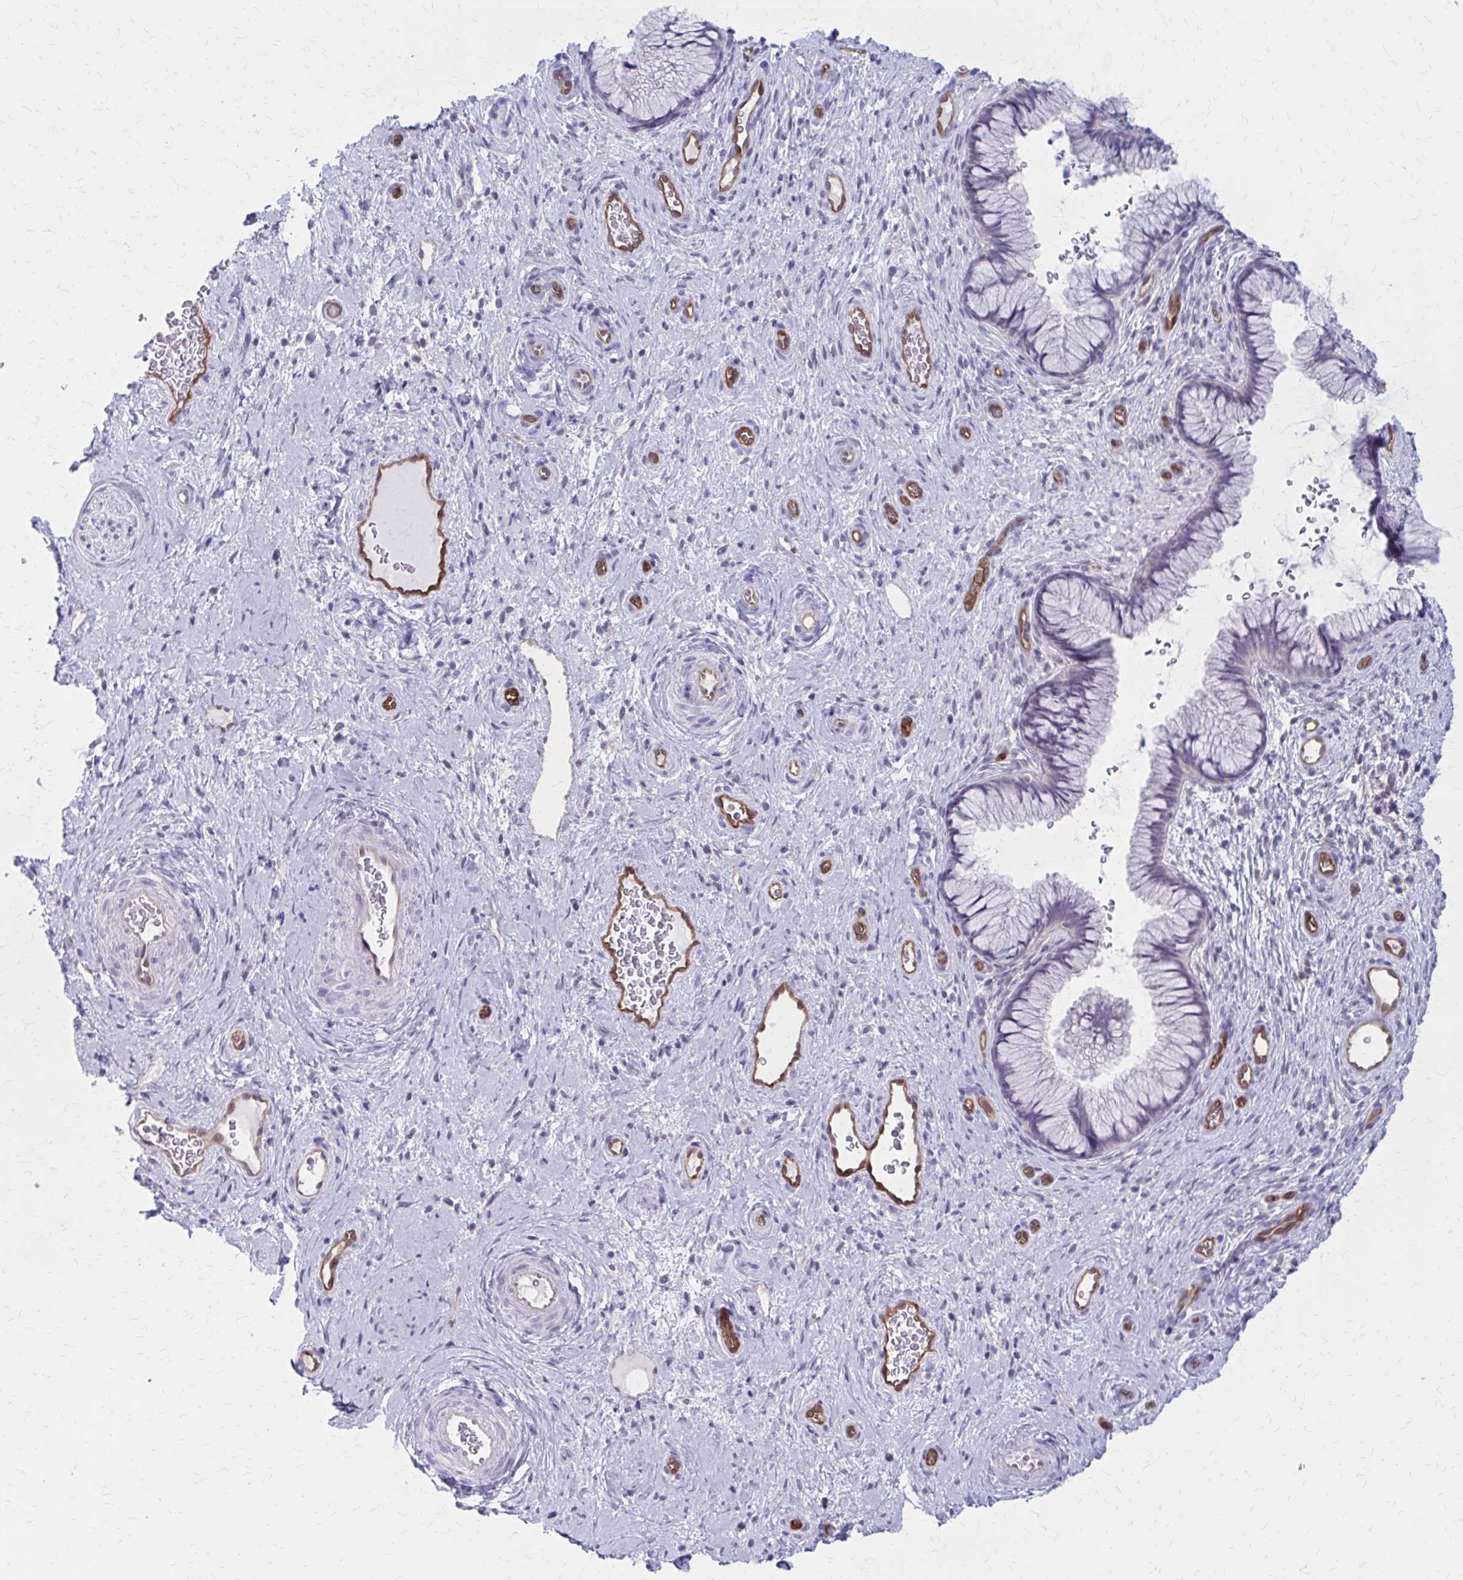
{"staining": {"intensity": "negative", "quantity": "none", "location": "none"}, "tissue": "cervix", "cell_type": "Glandular cells", "image_type": "normal", "snomed": [{"axis": "morphology", "description": "Normal tissue, NOS"}, {"axis": "topography", "description": "Cervix"}], "caption": "Human cervix stained for a protein using IHC shows no expression in glandular cells.", "gene": "CLIC2", "patient": {"sex": "female", "age": 34}}